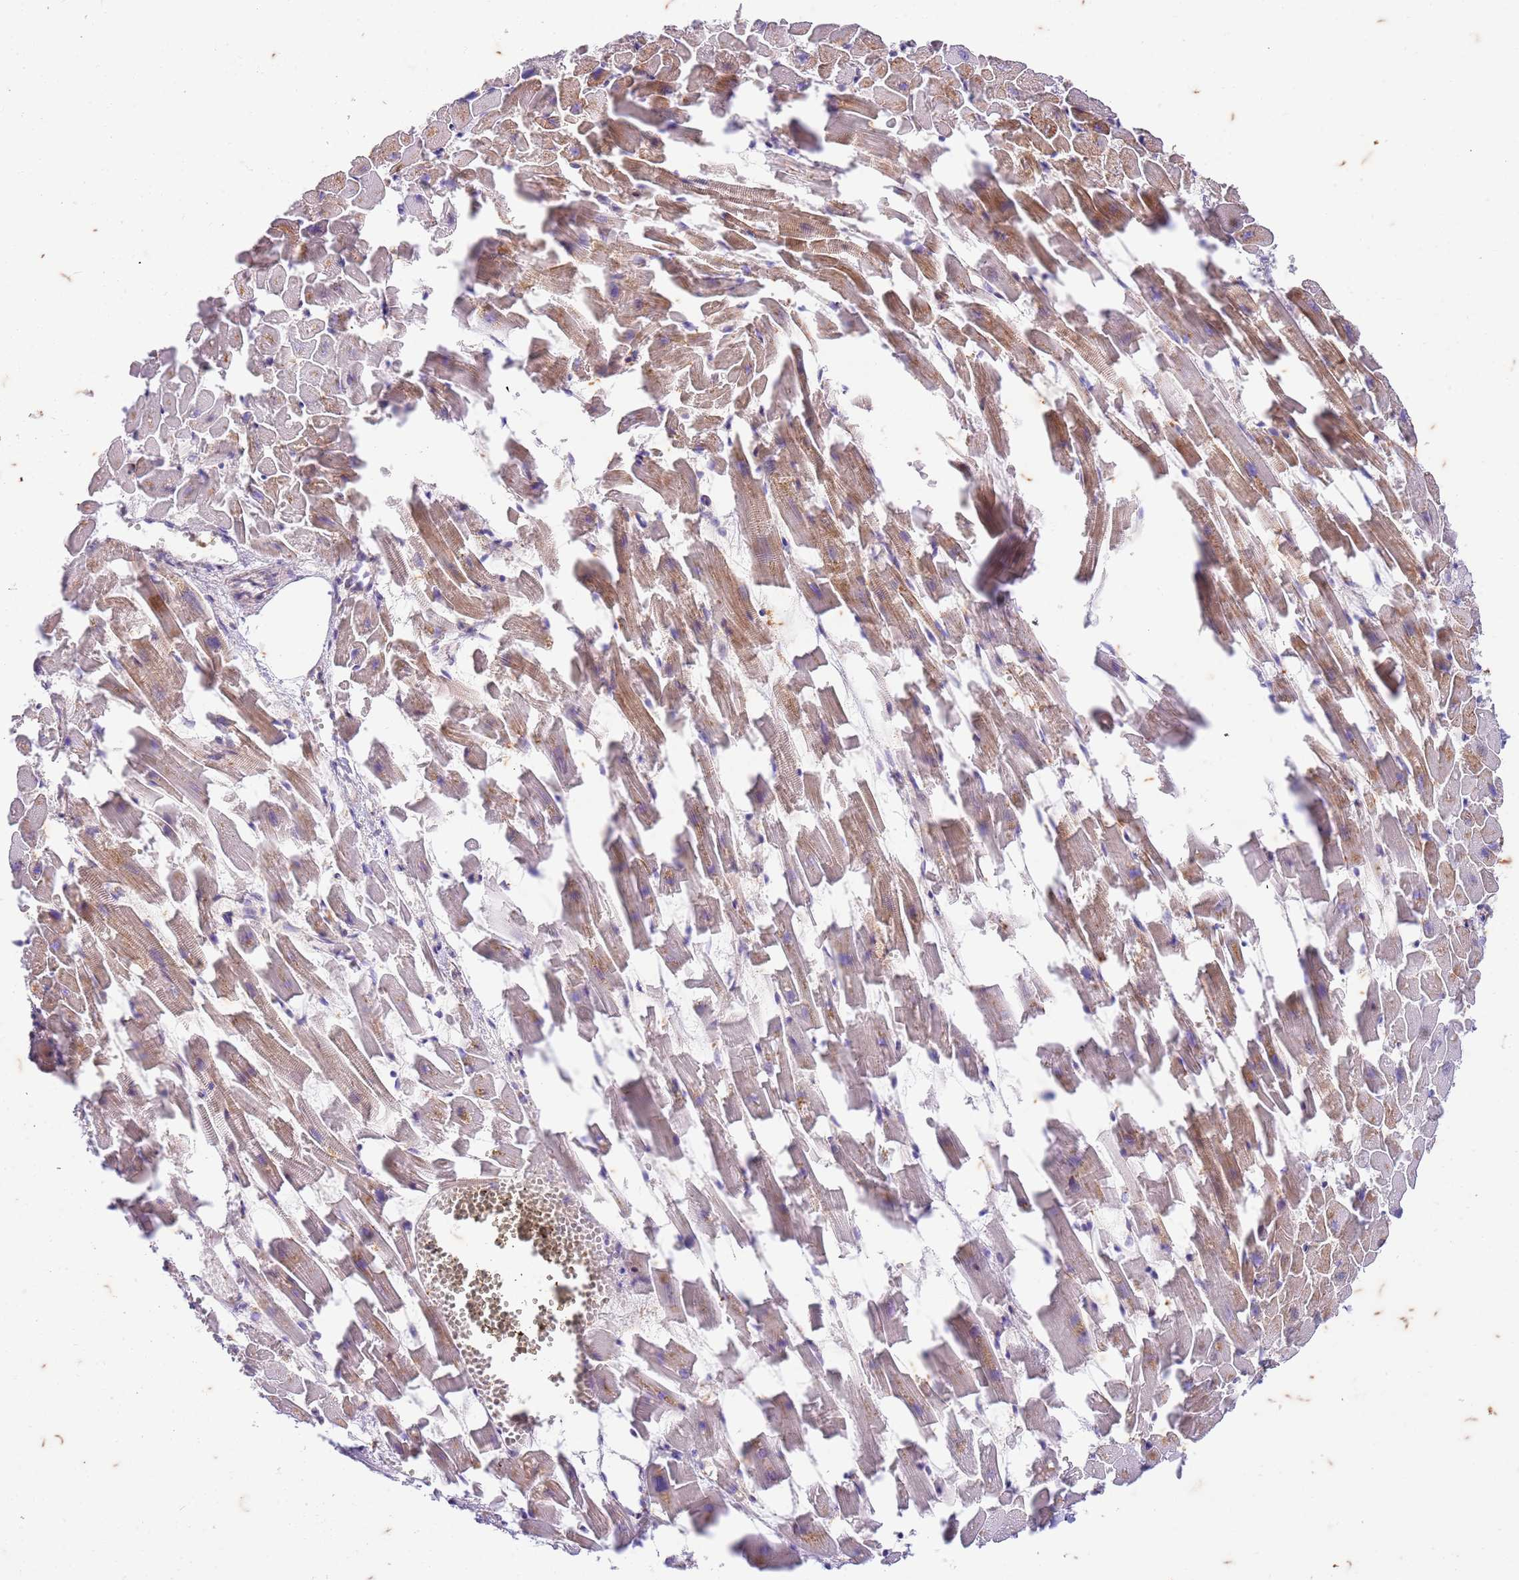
{"staining": {"intensity": "moderate", "quantity": "25%-75%", "location": "cytoplasmic/membranous"}, "tissue": "heart muscle", "cell_type": "Cardiomyocytes", "image_type": "normal", "snomed": [{"axis": "morphology", "description": "Normal tissue, NOS"}, {"axis": "topography", "description": "Heart"}], "caption": "Immunohistochemistry (IHC) of normal human heart muscle displays medium levels of moderate cytoplasmic/membranous expression in about 25%-75% of cardiomyocytes.", "gene": "RAPGEF3", "patient": {"sex": "female", "age": 64}}